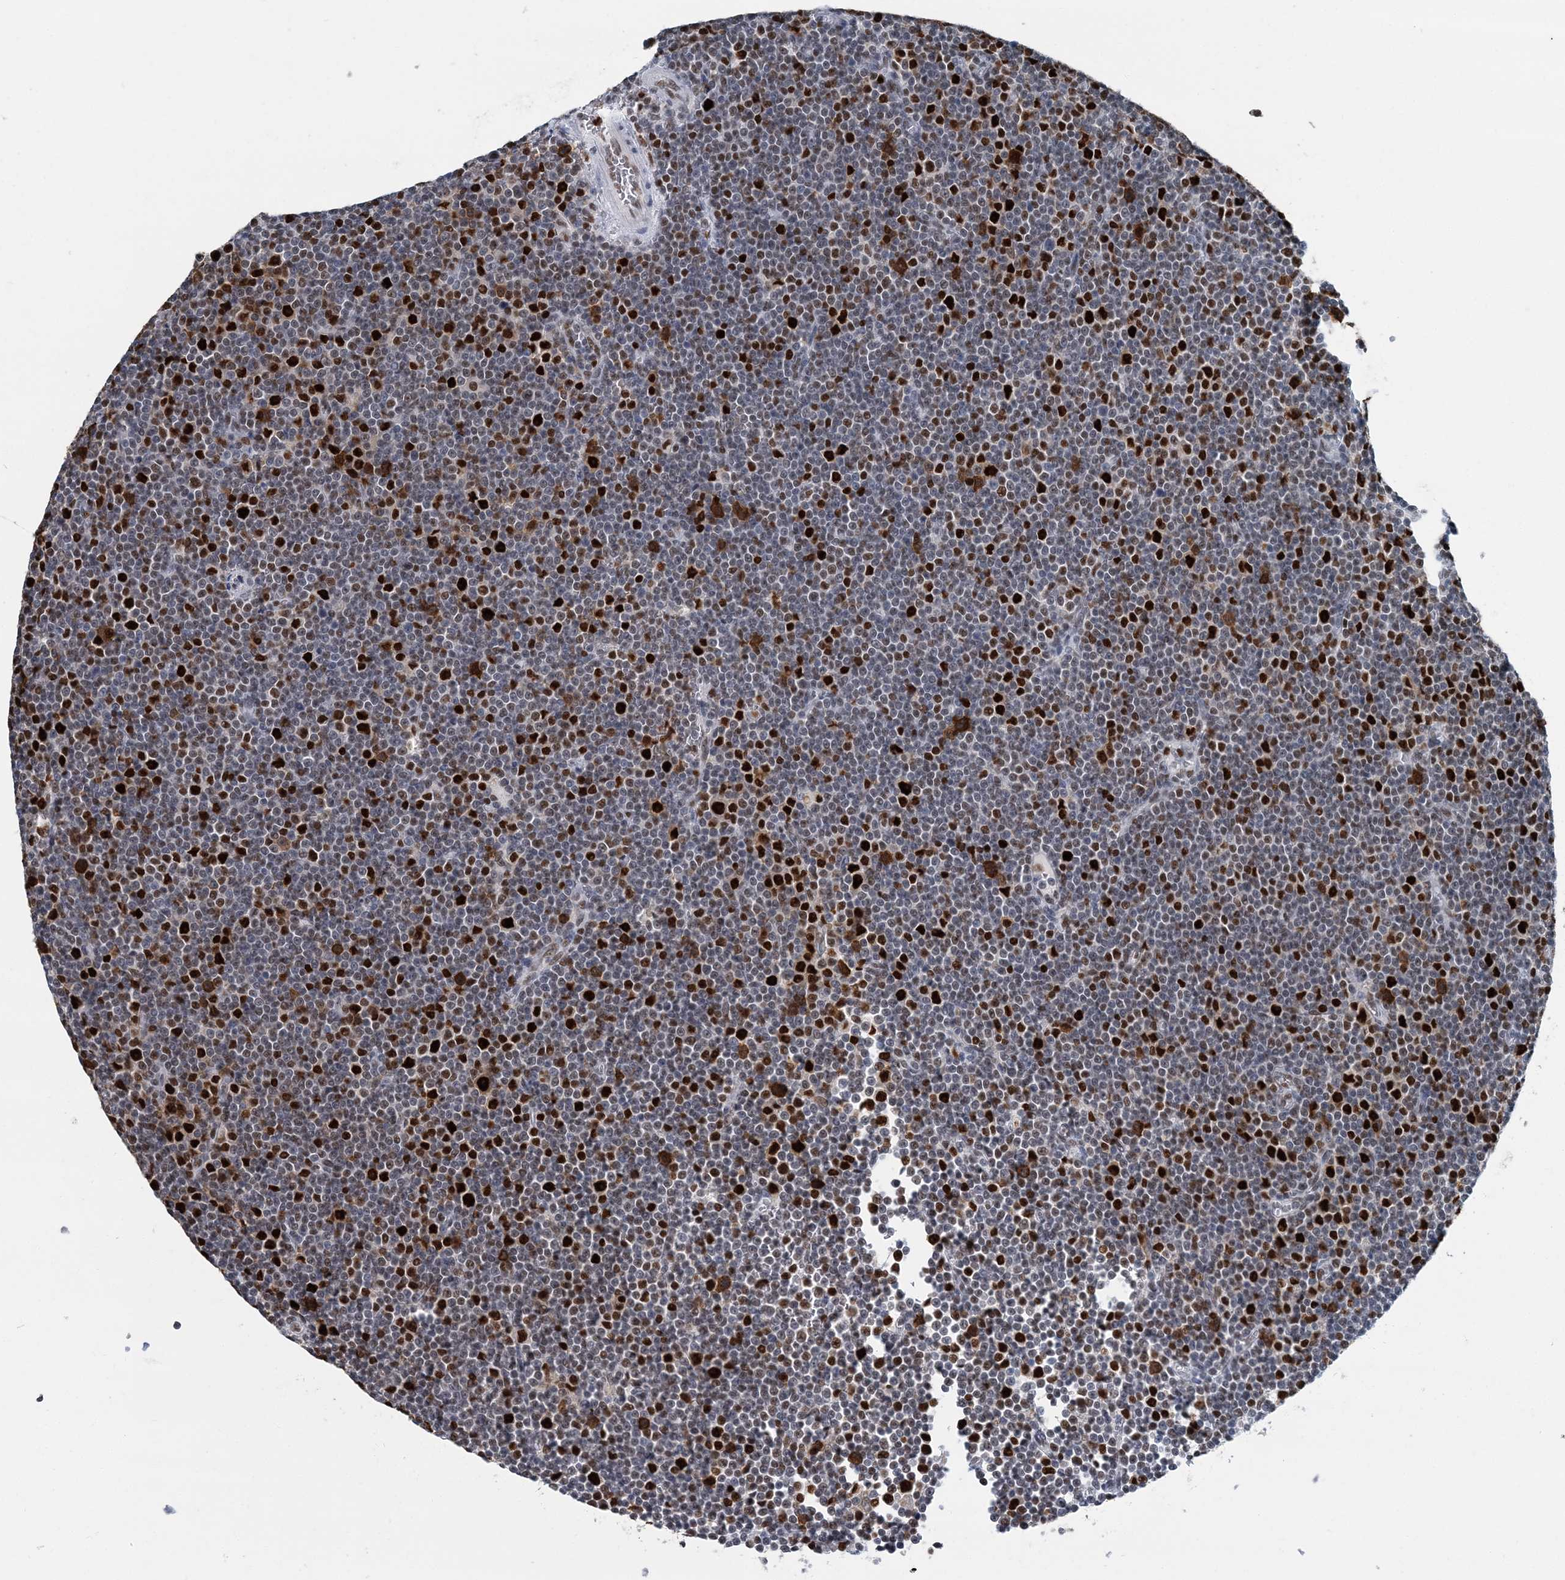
{"staining": {"intensity": "strong", "quantity": "25%-75%", "location": "nuclear"}, "tissue": "lymphoma", "cell_type": "Tumor cells", "image_type": "cancer", "snomed": [{"axis": "morphology", "description": "Malignant lymphoma, non-Hodgkin's type, Low grade"}, {"axis": "topography", "description": "Lymph node"}], "caption": "High-magnification brightfield microscopy of malignant lymphoma, non-Hodgkin's type (low-grade) stained with DAB (3,3'-diaminobenzidine) (brown) and counterstained with hematoxylin (blue). tumor cells exhibit strong nuclear staining is identified in approximately25%-75% of cells. The staining is performed using DAB brown chromogen to label protein expression. The nuclei are counter-stained blue using hematoxylin.", "gene": "HAT1", "patient": {"sex": "female", "age": 67}}